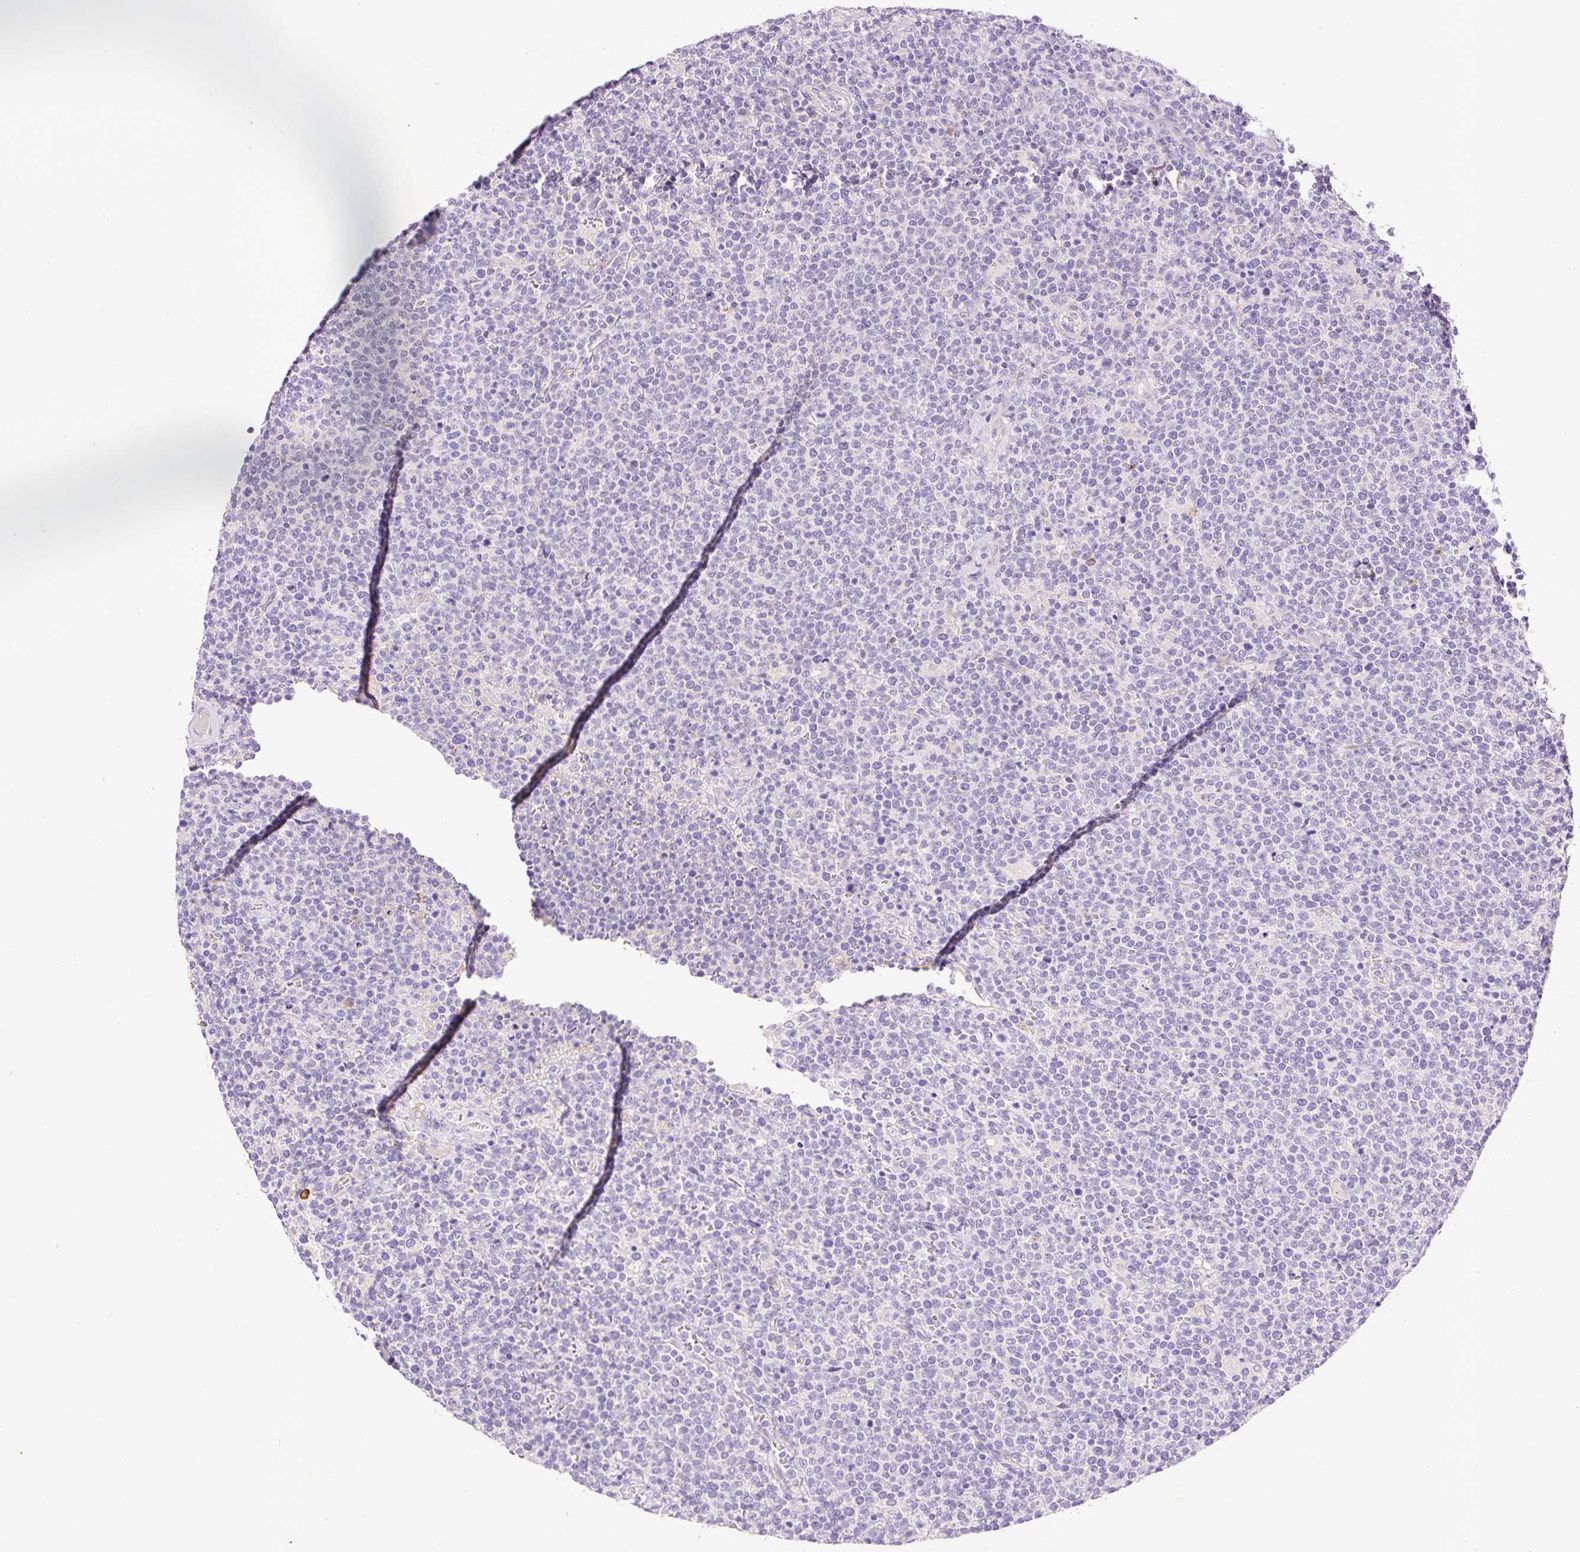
{"staining": {"intensity": "negative", "quantity": "none", "location": "none"}, "tissue": "lymphoma", "cell_type": "Tumor cells", "image_type": "cancer", "snomed": [{"axis": "morphology", "description": "Malignant lymphoma, non-Hodgkin's type, High grade"}, {"axis": "topography", "description": "Lymph node"}], "caption": "Immunohistochemical staining of malignant lymphoma, non-Hodgkin's type (high-grade) displays no significant expression in tumor cells.", "gene": "LHFPL5", "patient": {"sex": "male", "age": 61}}